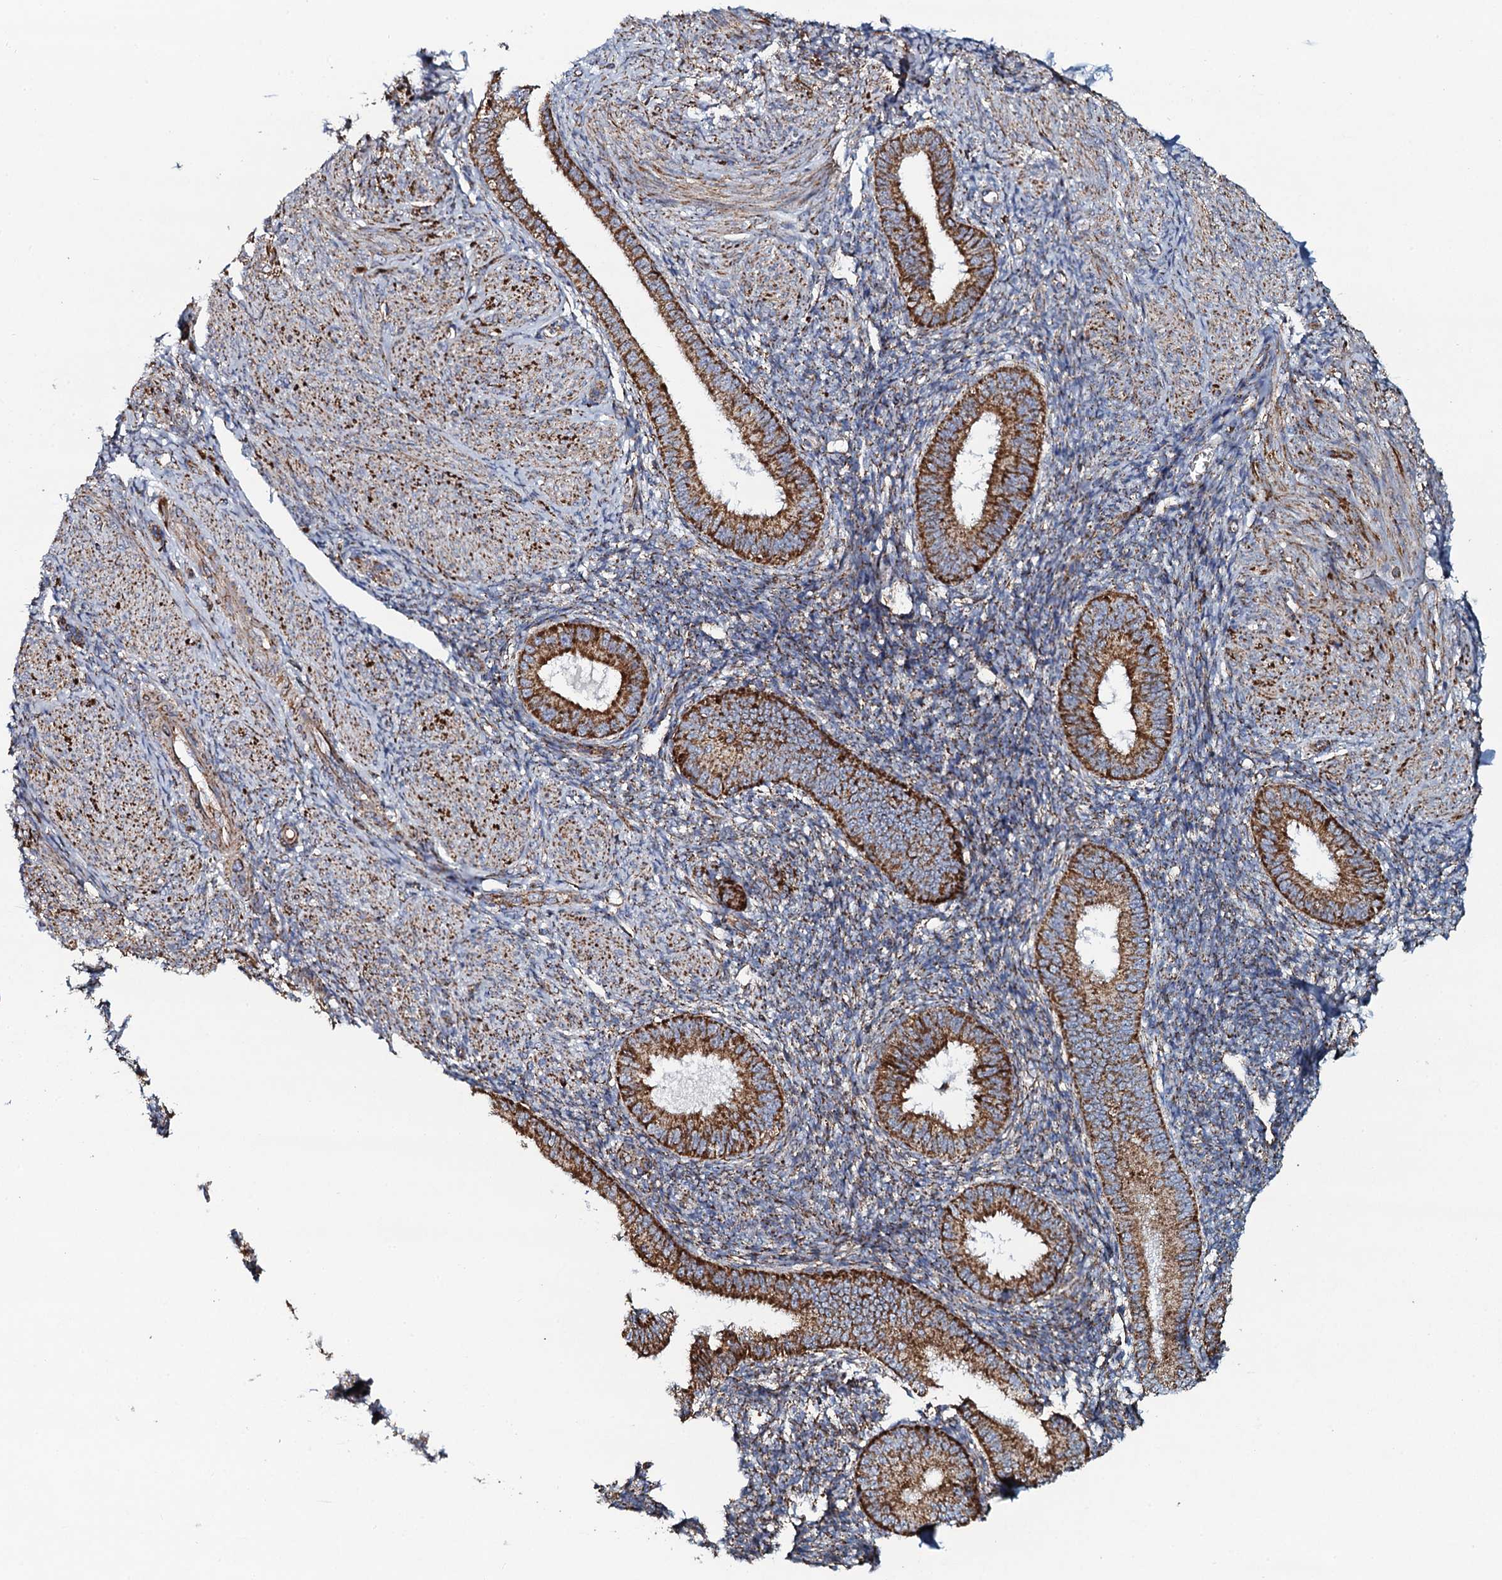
{"staining": {"intensity": "moderate", "quantity": "25%-75%", "location": "cytoplasmic/membranous"}, "tissue": "endometrium", "cell_type": "Cells in endometrial stroma", "image_type": "normal", "snomed": [{"axis": "morphology", "description": "Normal tissue, NOS"}, {"axis": "topography", "description": "Uterus"}, {"axis": "topography", "description": "Endometrium"}], "caption": "IHC histopathology image of normal endometrium: endometrium stained using immunohistochemistry reveals medium levels of moderate protein expression localized specifically in the cytoplasmic/membranous of cells in endometrial stroma, appearing as a cytoplasmic/membranous brown color.", "gene": "EVC2", "patient": {"sex": "female", "age": 48}}